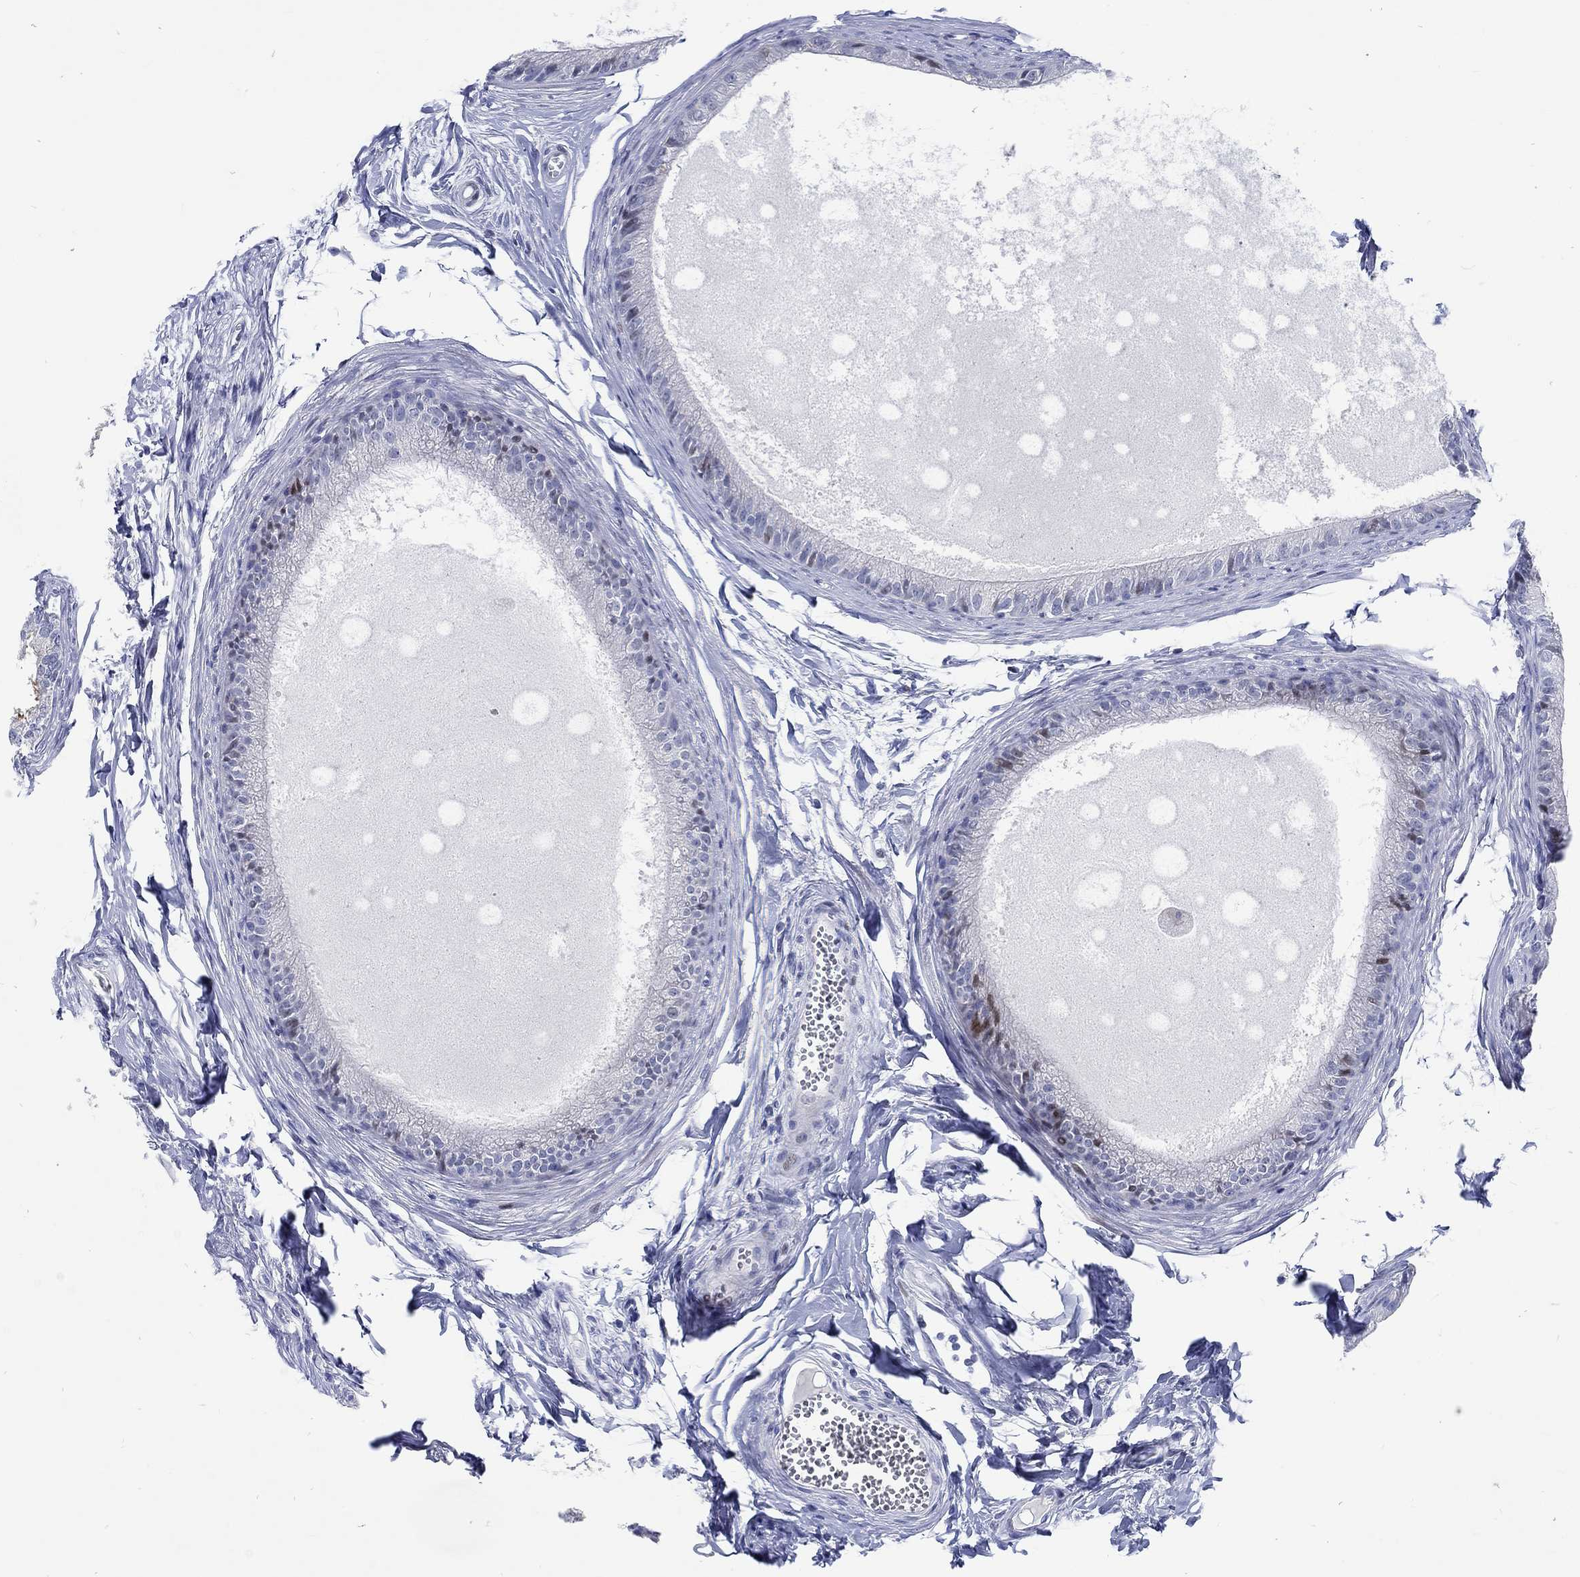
{"staining": {"intensity": "moderate", "quantity": "<25%", "location": "cytoplasmic/membranous"}, "tissue": "epididymis", "cell_type": "Glandular cells", "image_type": "normal", "snomed": [{"axis": "morphology", "description": "Normal tissue, NOS"}, {"axis": "topography", "description": "Epididymis"}], "caption": "Benign epididymis demonstrates moderate cytoplasmic/membranous expression in about <25% of glandular cells.", "gene": "C4orf47", "patient": {"sex": "male", "age": 51}}